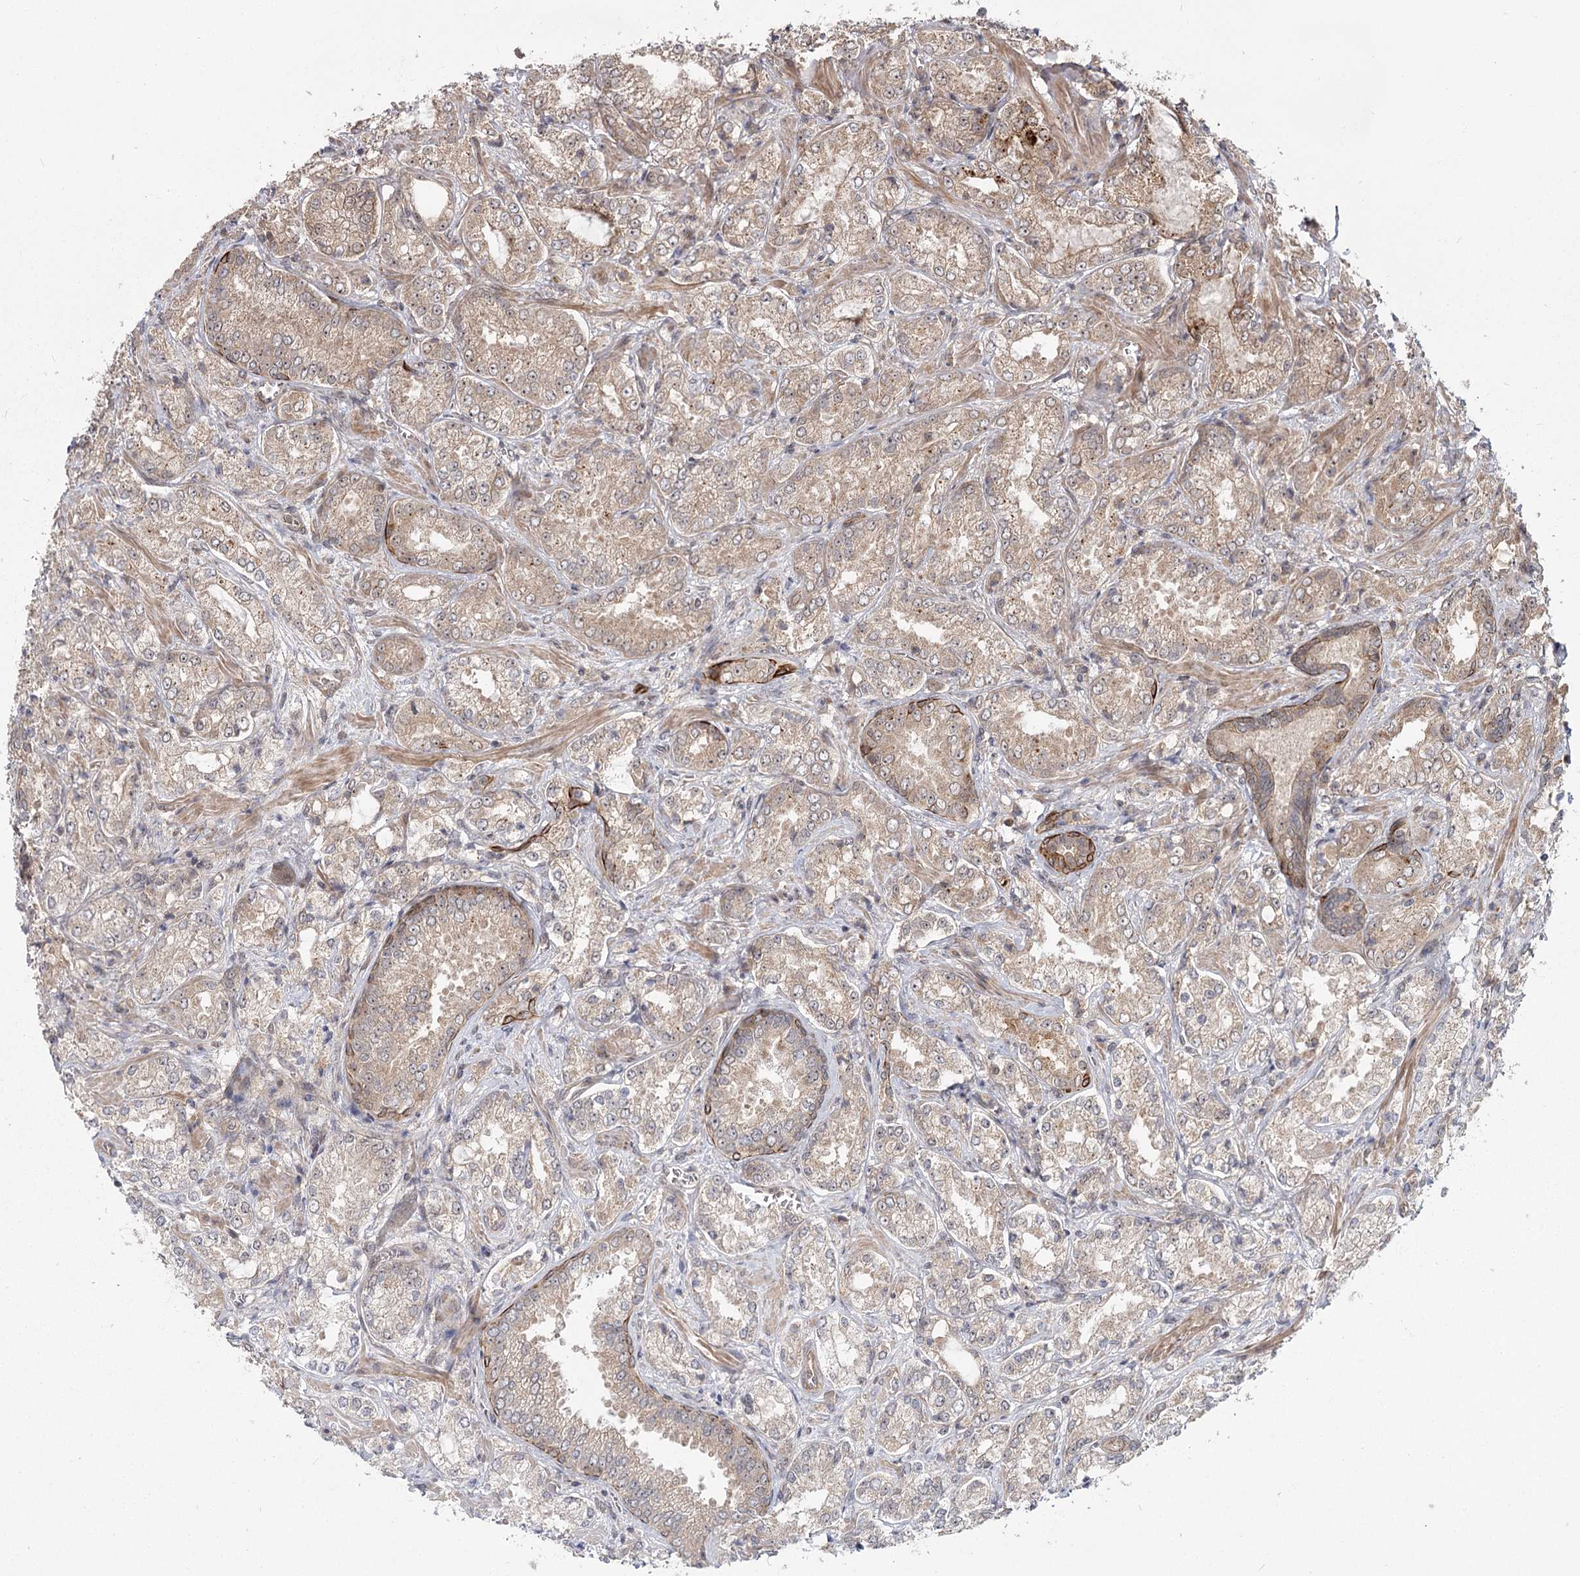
{"staining": {"intensity": "moderate", "quantity": ">75%", "location": "cytoplasmic/membranous"}, "tissue": "prostate cancer", "cell_type": "Tumor cells", "image_type": "cancer", "snomed": [{"axis": "morphology", "description": "Adenocarcinoma, Low grade"}, {"axis": "topography", "description": "Prostate"}], "caption": "This is a histology image of immunohistochemistry (IHC) staining of prostate adenocarcinoma (low-grade), which shows moderate expression in the cytoplasmic/membranous of tumor cells.", "gene": "R3HDM2", "patient": {"sex": "male", "age": 74}}